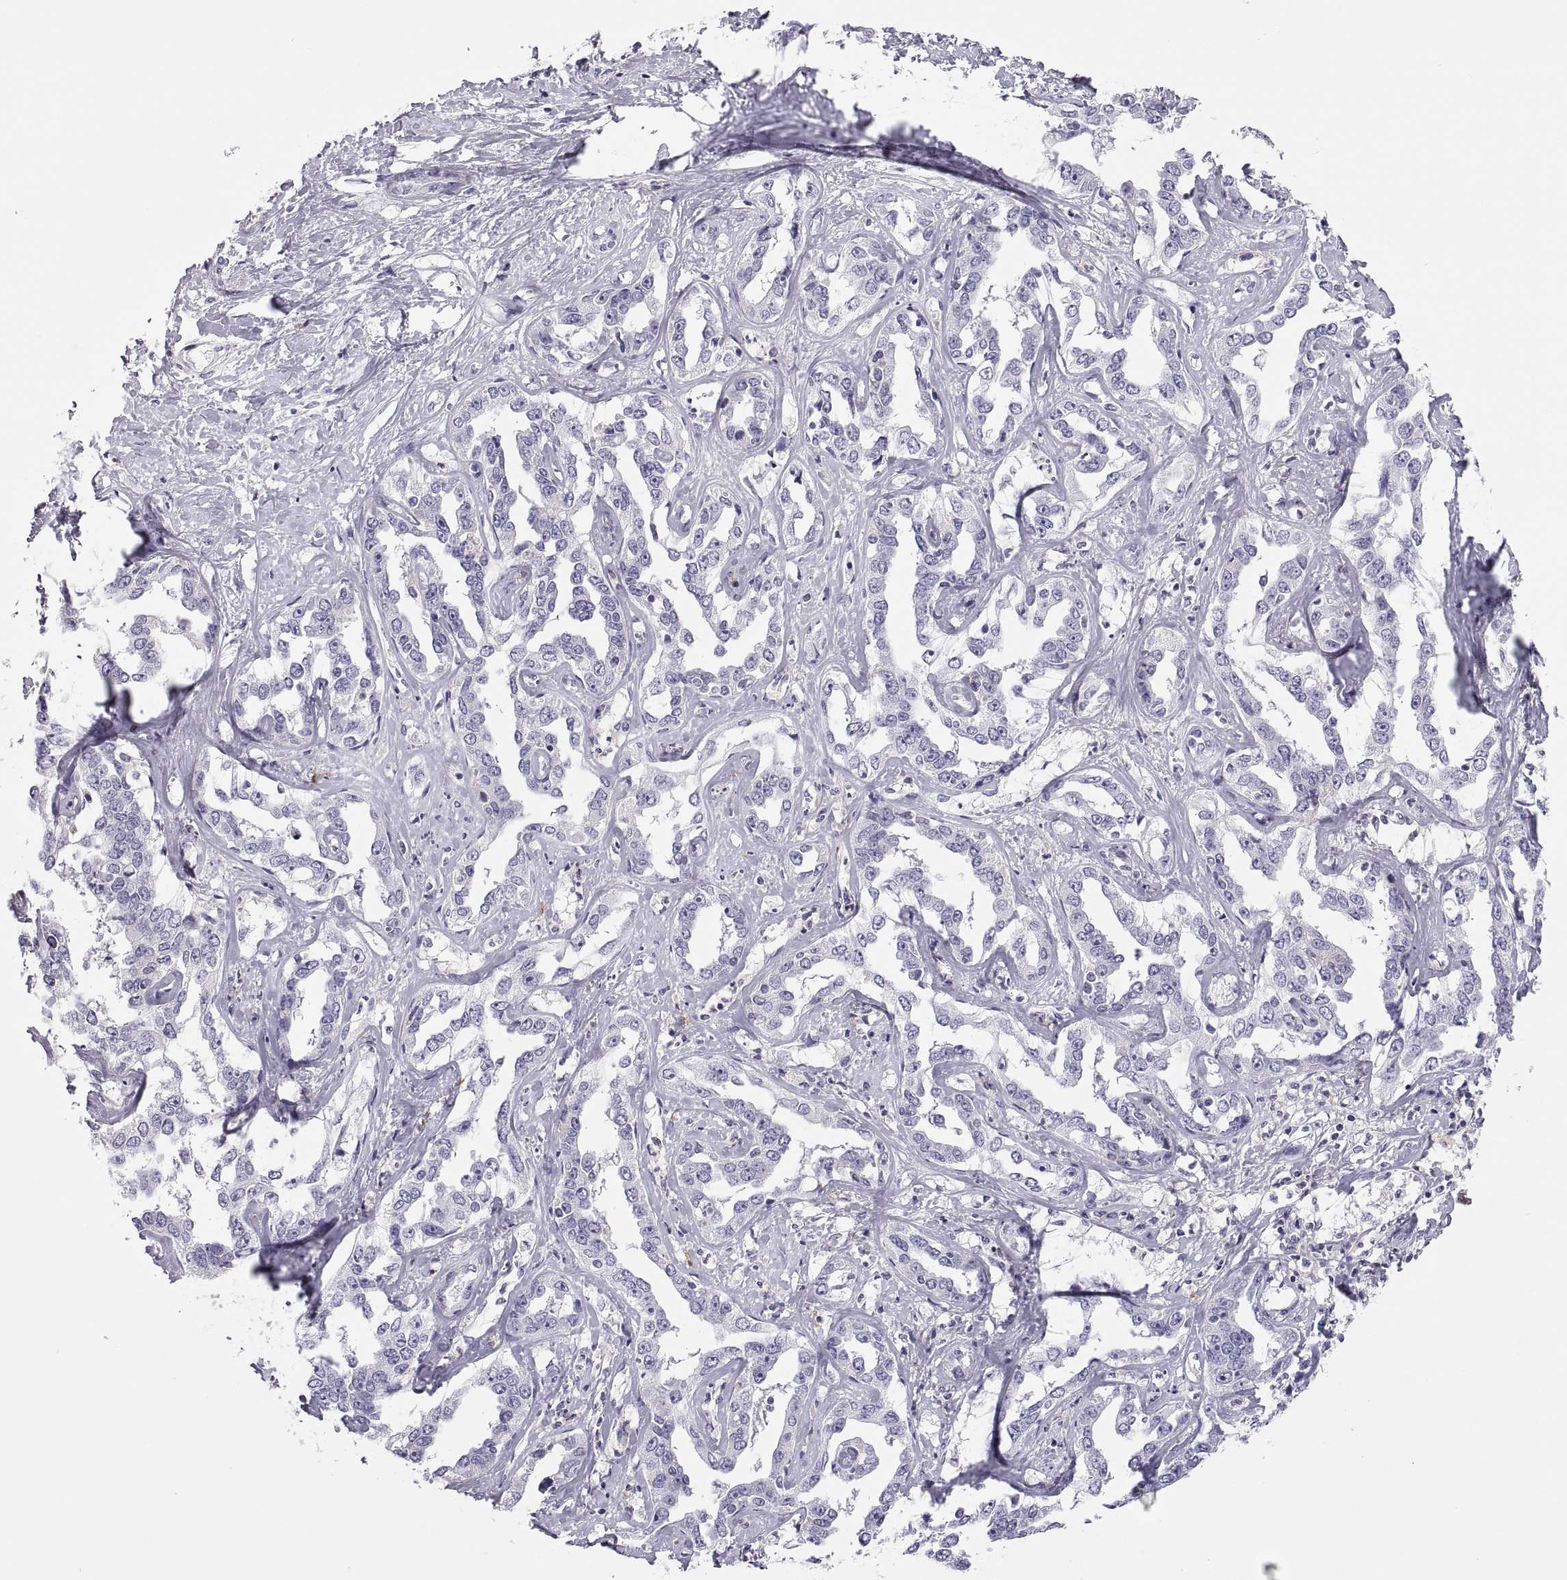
{"staining": {"intensity": "negative", "quantity": "none", "location": "none"}, "tissue": "liver cancer", "cell_type": "Tumor cells", "image_type": "cancer", "snomed": [{"axis": "morphology", "description": "Cholangiocarcinoma"}, {"axis": "topography", "description": "Liver"}], "caption": "IHC image of neoplastic tissue: liver cancer (cholangiocarcinoma) stained with DAB (3,3'-diaminobenzidine) demonstrates no significant protein positivity in tumor cells.", "gene": "RGS19", "patient": {"sex": "male", "age": 59}}